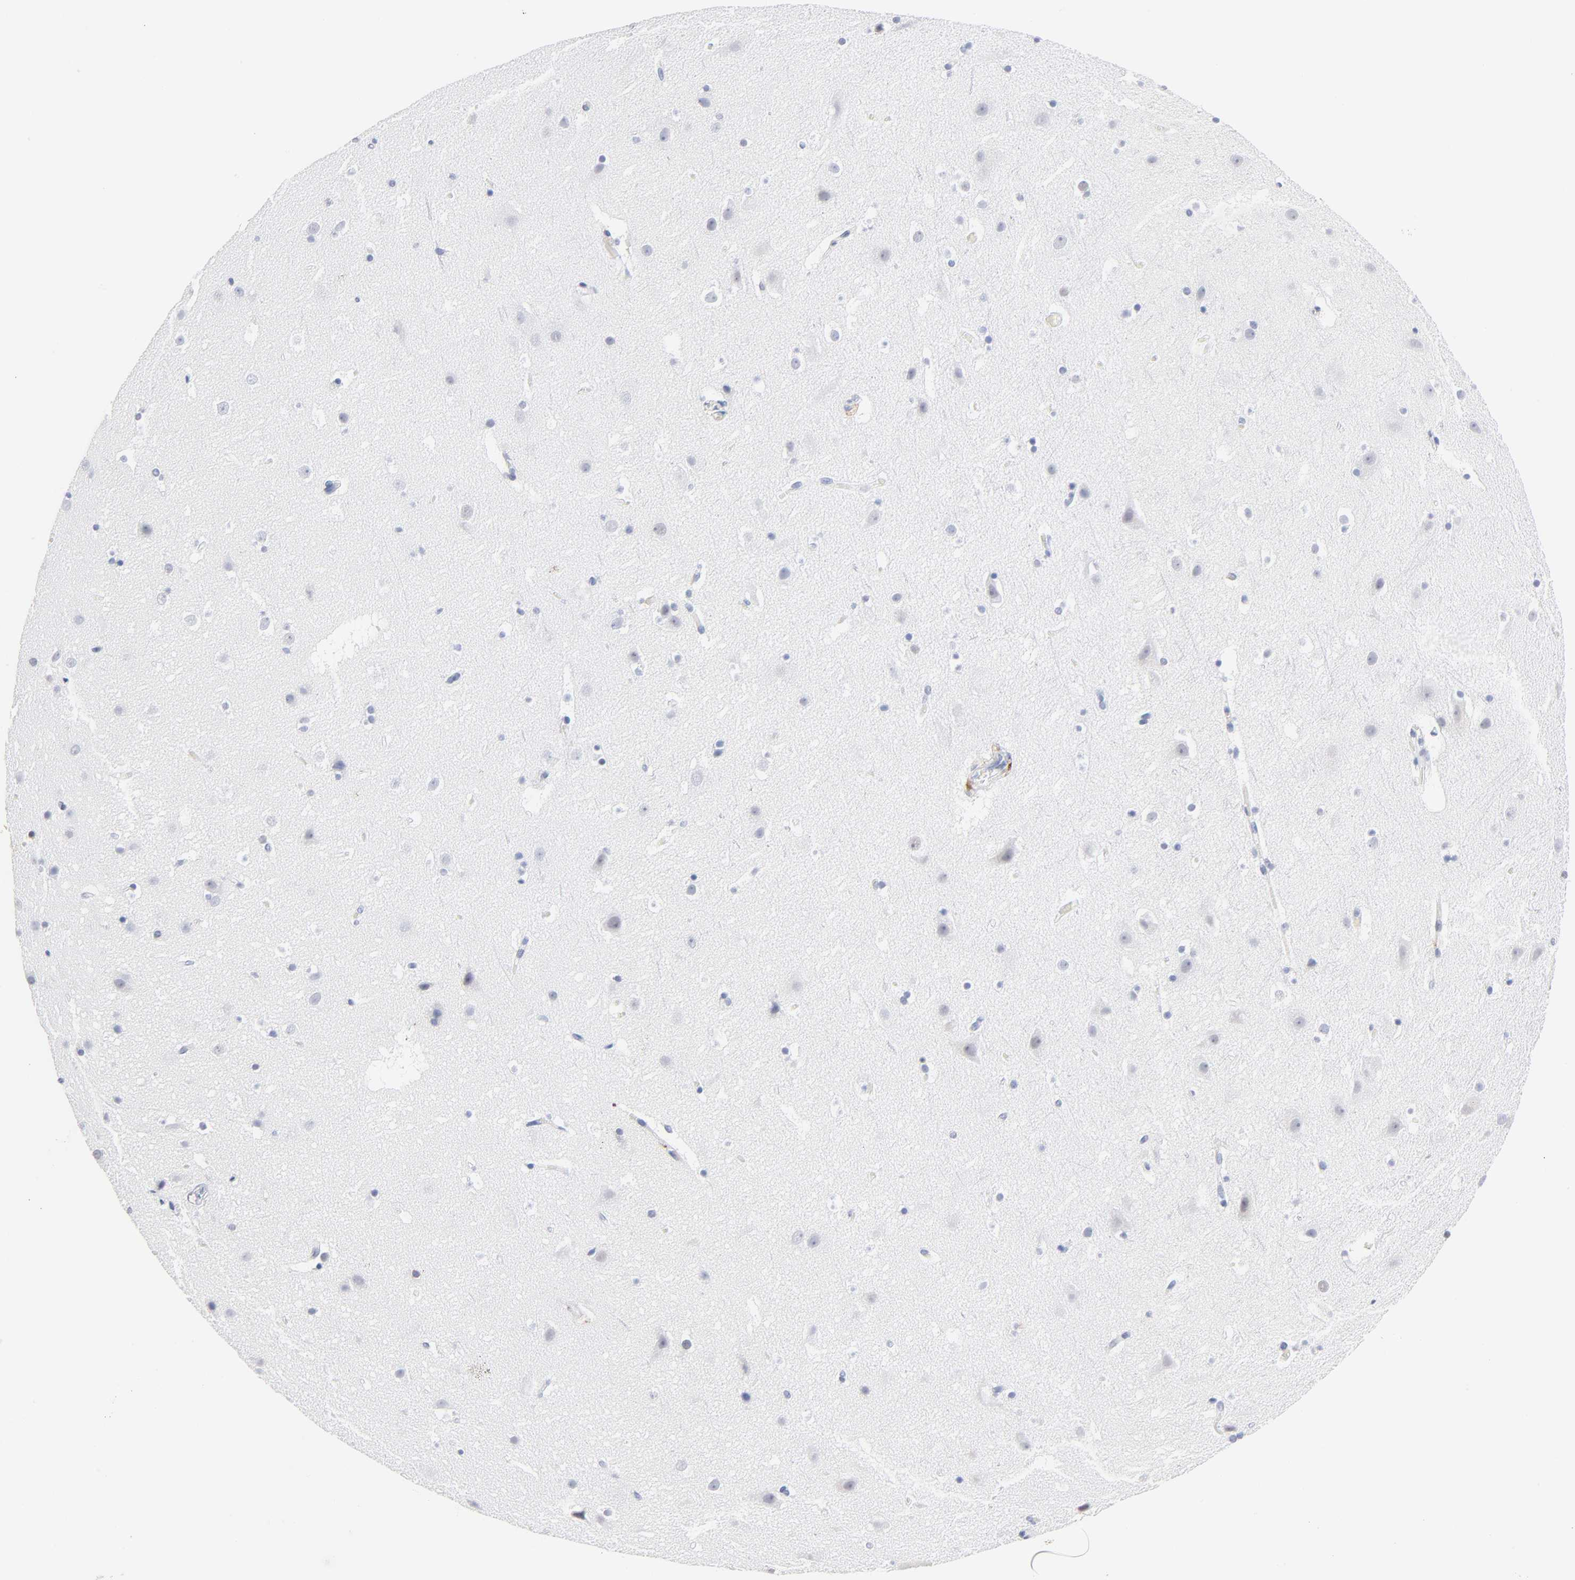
{"staining": {"intensity": "negative", "quantity": "none", "location": "none"}, "tissue": "cerebral cortex", "cell_type": "Endothelial cells", "image_type": "normal", "snomed": [{"axis": "morphology", "description": "Normal tissue, NOS"}, {"axis": "topography", "description": "Cerebral cortex"}], "caption": "This micrograph is of normal cerebral cortex stained with IHC to label a protein in brown with the nuclei are counter-stained blue. There is no positivity in endothelial cells.", "gene": "LTBP2", "patient": {"sex": "male", "age": 45}}